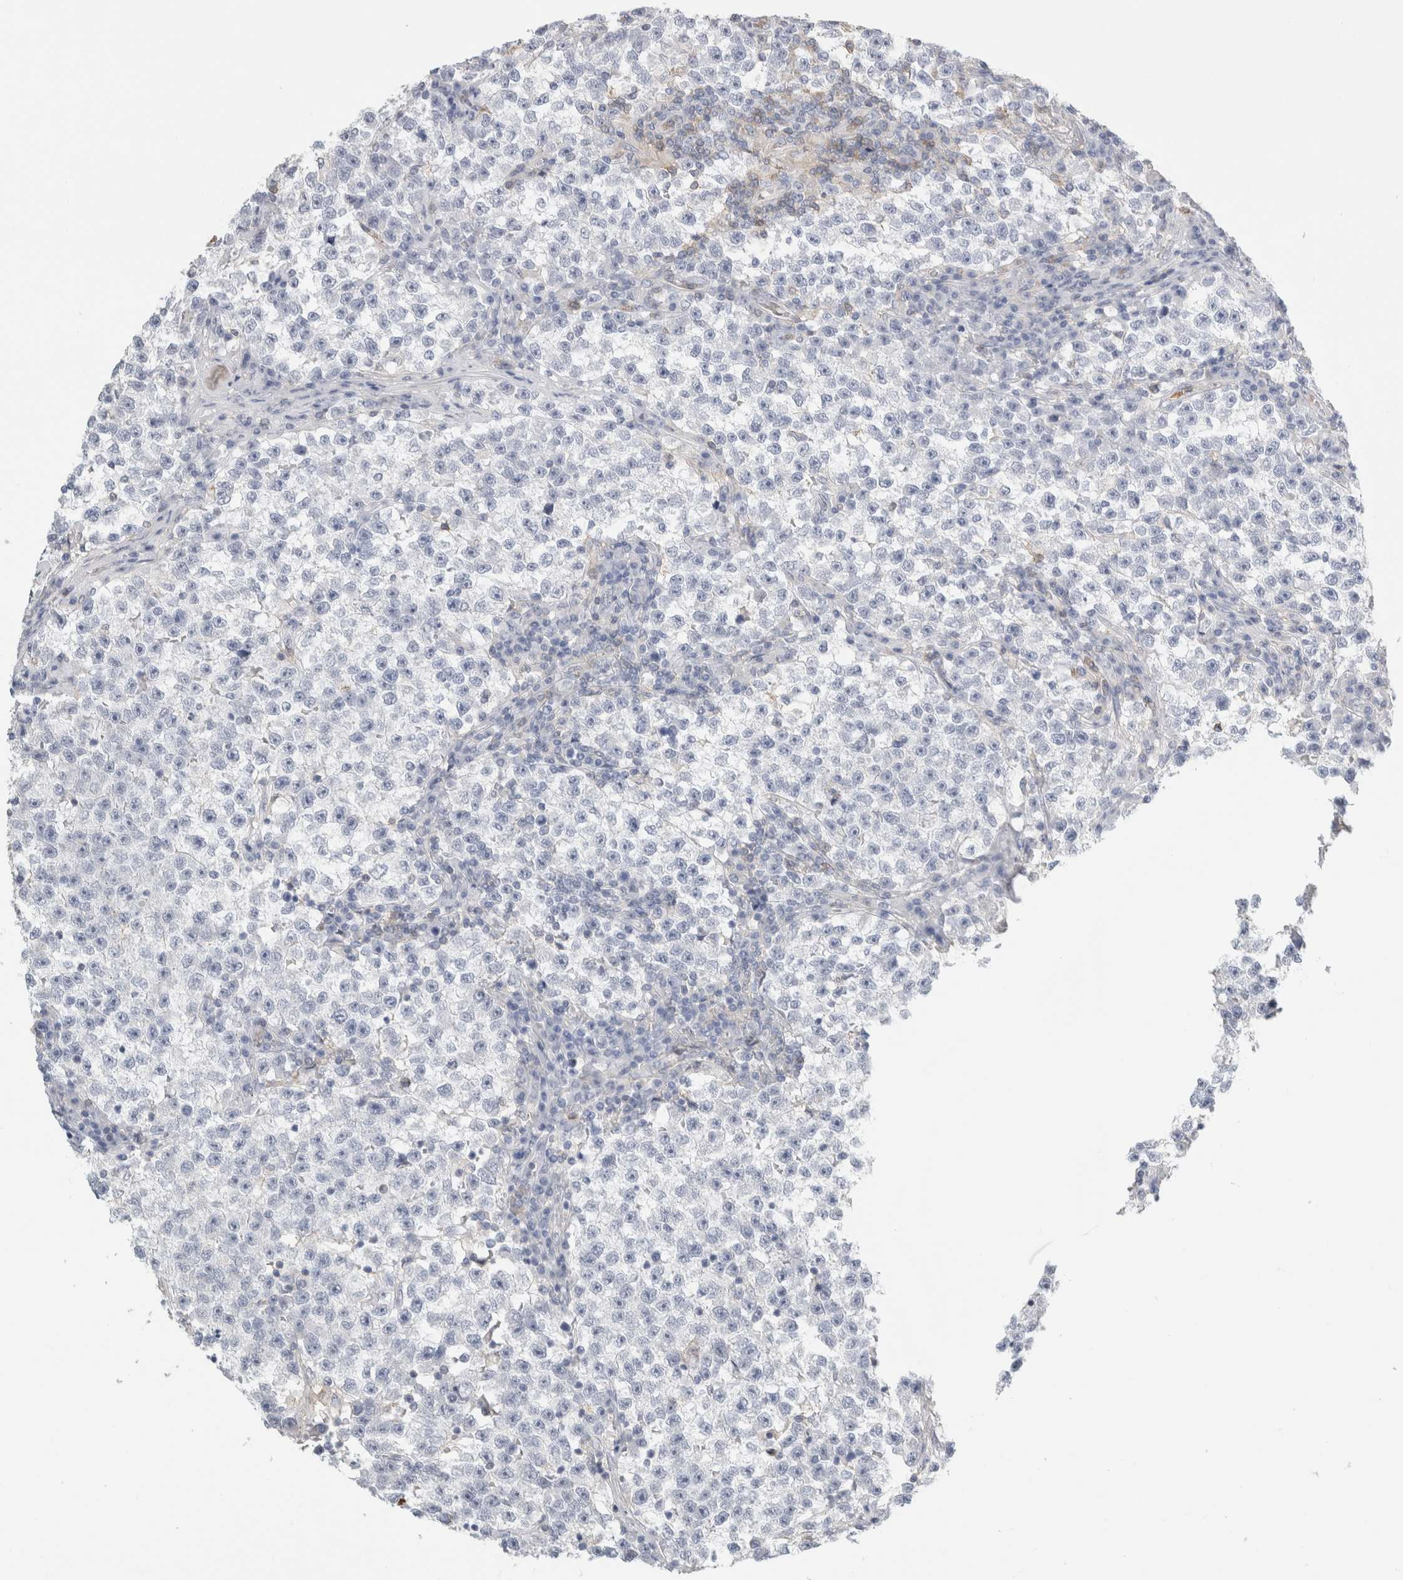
{"staining": {"intensity": "negative", "quantity": "none", "location": "none"}, "tissue": "testis cancer", "cell_type": "Tumor cells", "image_type": "cancer", "snomed": [{"axis": "morphology", "description": "Seminoma, NOS"}, {"axis": "topography", "description": "Testis"}], "caption": "Immunohistochemistry (IHC) image of neoplastic tissue: human testis cancer (seminoma) stained with DAB reveals no significant protein expression in tumor cells. (DAB immunohistochemistry (IHC) visualized using brightfield microscopy, high magnification).", "gene": "P2RY2", "patient": {"sex": "male", "age": 22}}